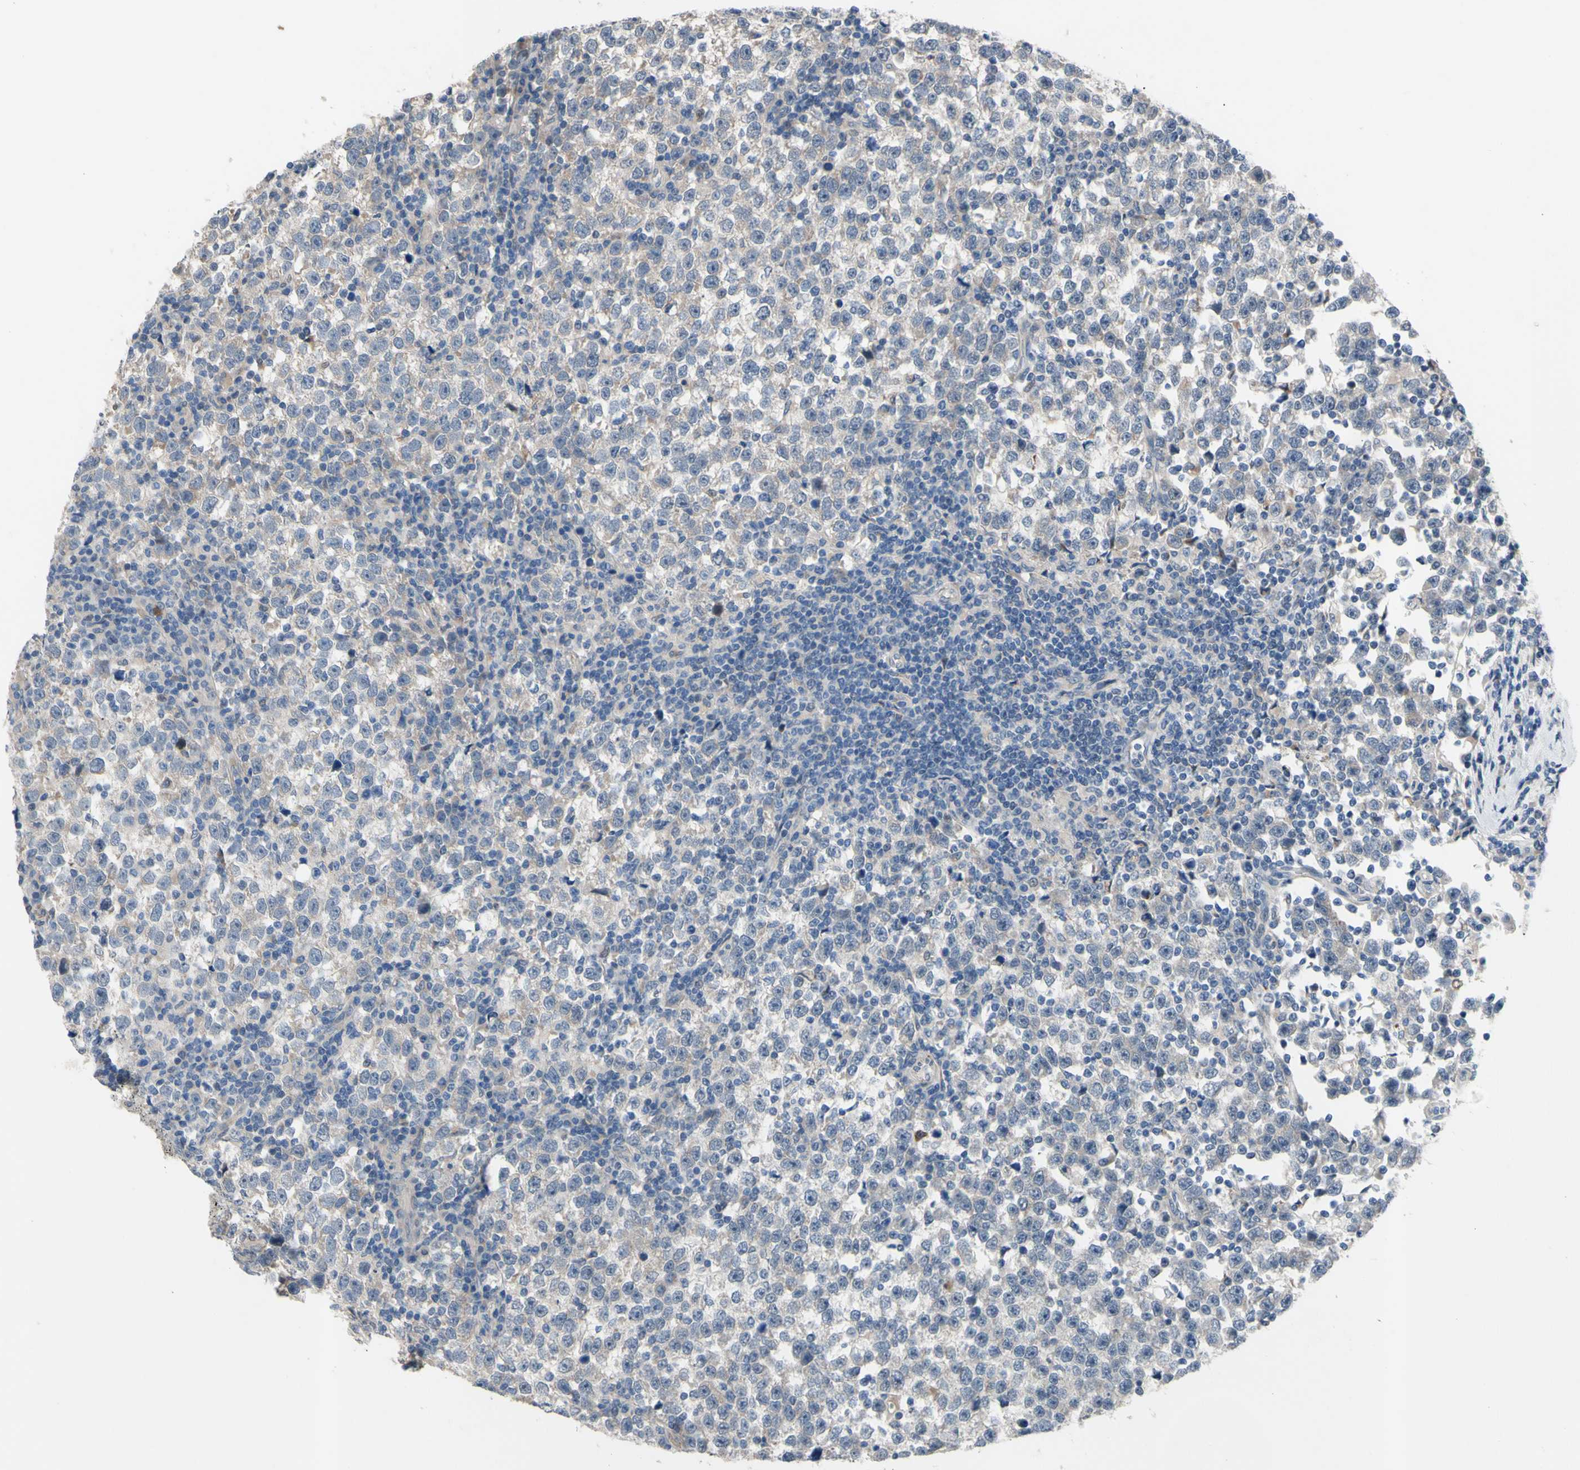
{"staining": {"intensity": "weak", "quantity": ">75%", "location": "nuclear"}, "tissue": "testis cancer", "cell_type": "Tumor cells", "image_type": "cancer", "snomed": [{"axis": "morphology", "description": "Seminoma, NOS"}, {"axis": "topography", "description": "Testis"}], "caption": "Immunohistochemical staining of testis seminoma displays weak nuclear protein expression in approximately >75% of tumor cells. (Stains: DAB (3,3'-diaminobenzidine) in brown, nuclei in blue, Microscopy: brightfield microscopy at high magnification).", "gene": "GRAMD2B", "patient": {"sex": "male", "age": 43}}